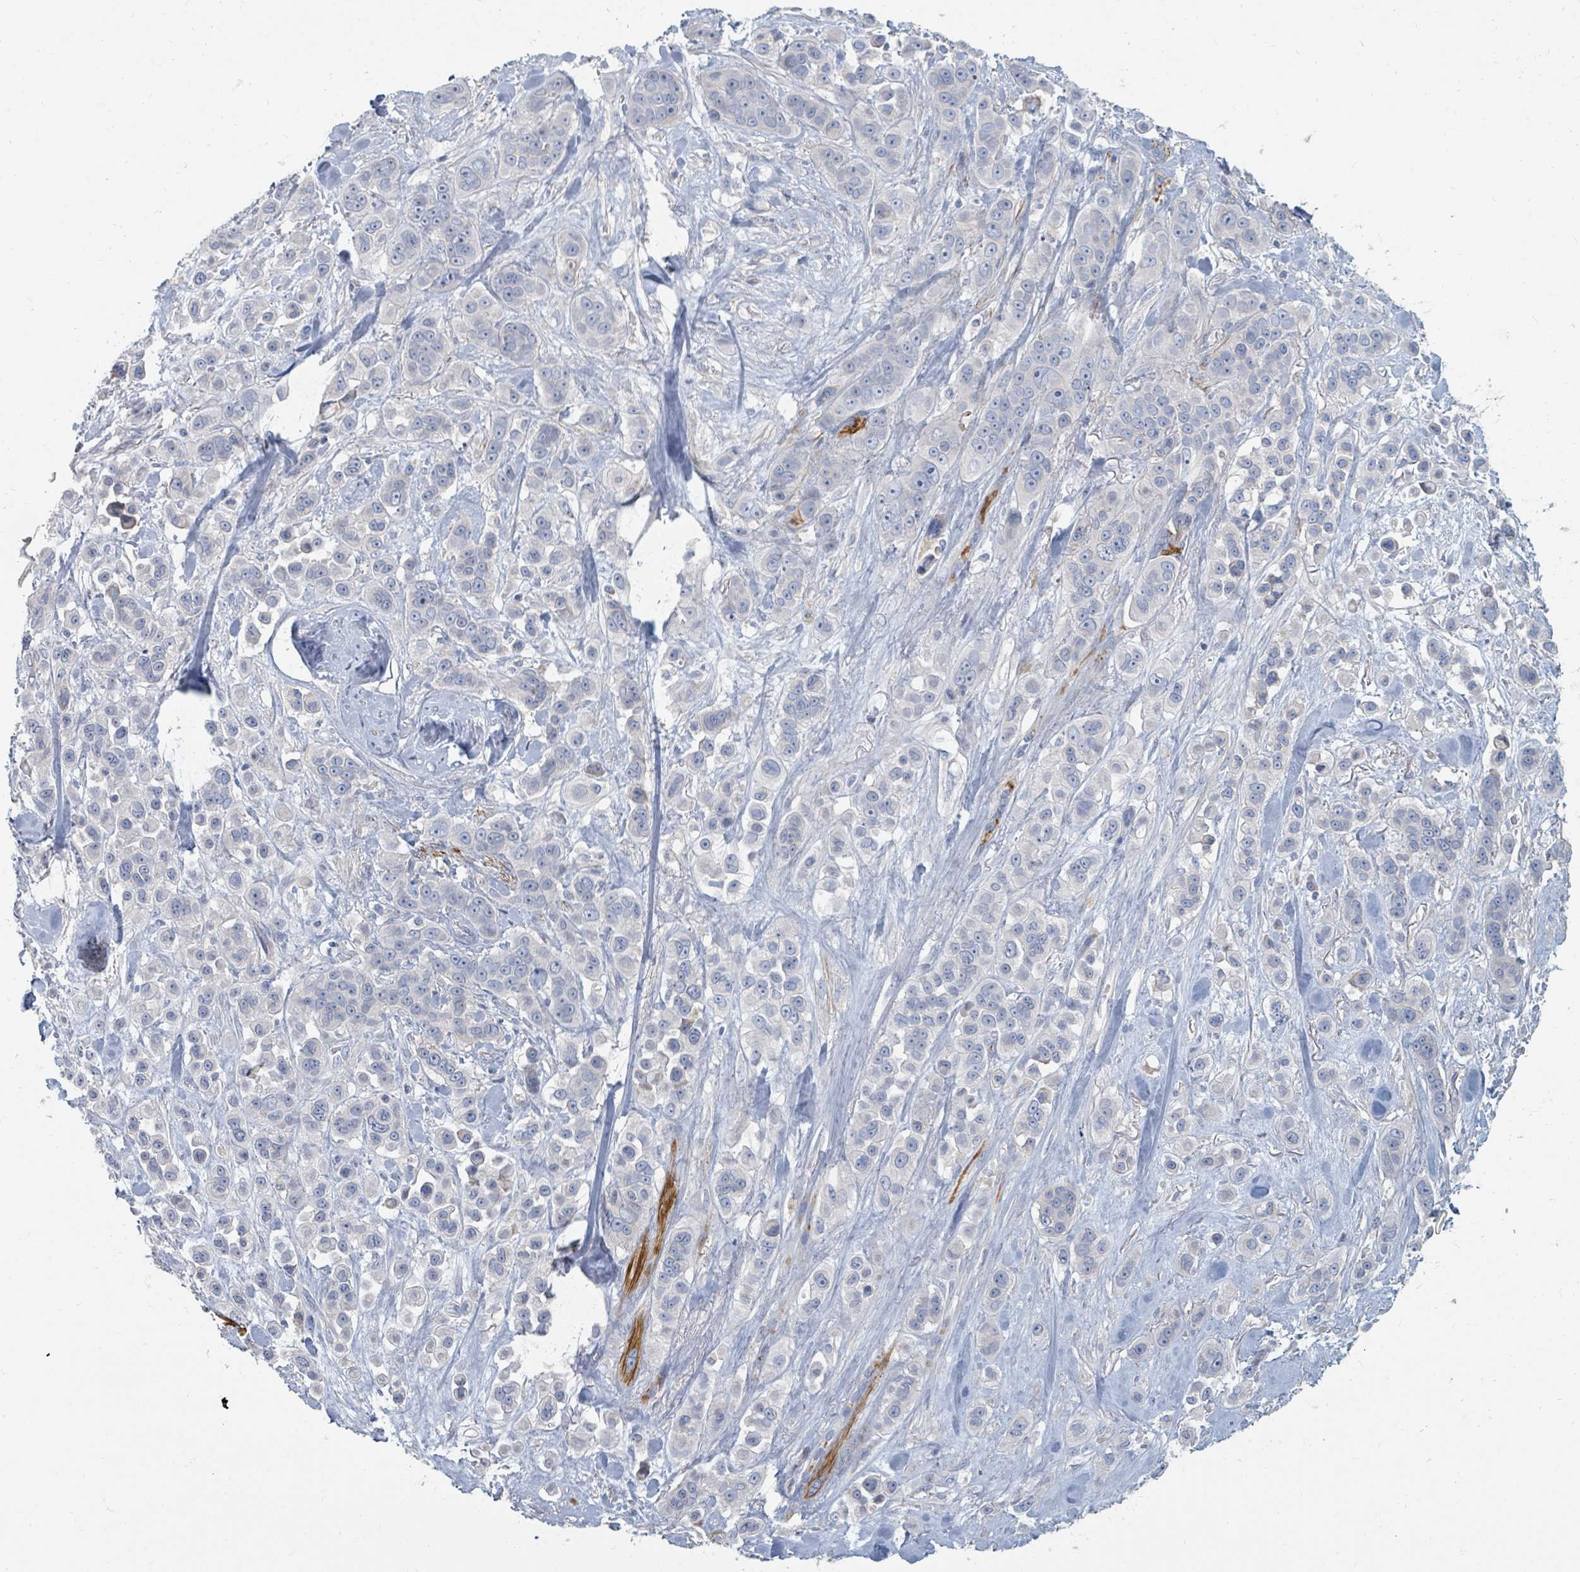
{"staining": {"intensity": "negative", "quantity": "none", "location": "none"}, "tissue": "skin cancer", "cell_type": "Tumor cells", "image_type": "cancer", "snomed": [{"axis": "morphology", "description": "Squamous cell carcinoma, NOS"}, {"axis": "topography", "description": "Skin"}], "caption": "Tumor cells show no significant staining in skin cancer. (Brightfield microscopy of DAB IHC at high magnification).", "gene": "ARGFX", "patient": {"sex": "male", "age": 67}}